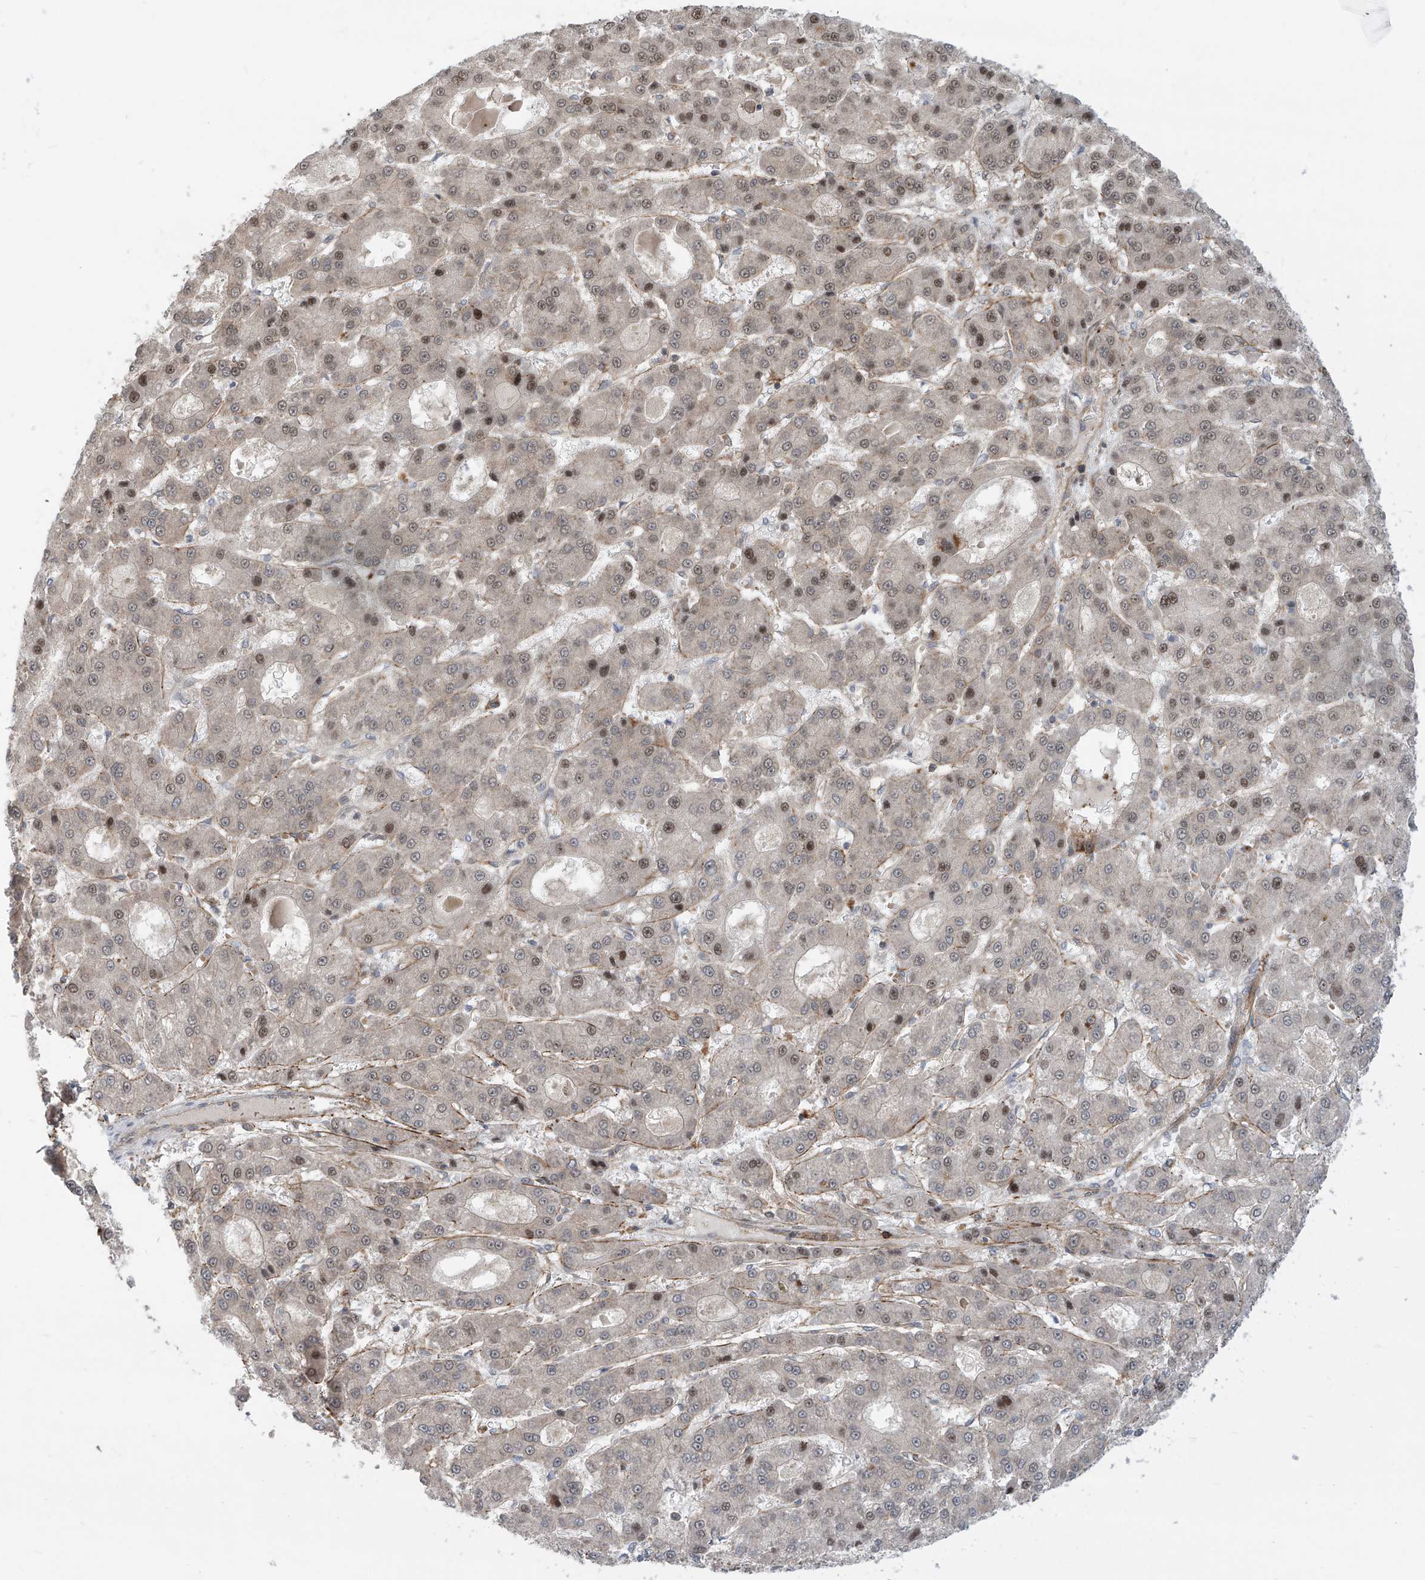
{"staining": {"intensity": "moderate", "quantity": "25%-75%", "location": "nuclear"}, "tissue": "liver cancer", "cell_type": "Tumor cells", "image_type": "cancer", "snomed": [{"axis": "morphology", "description": "Carcinoma, Hepatocellular, NOS"}, {"axis": "topography", "description": "Liver"}], "caption": "Immunohistochemistry image of neoplastic tissue: human liver hepatocellular carcinoma stained using immunohistochemistry demonstrates medium levels of moderate protein expression localized specifically in the nuclear of tumor cells, appearing as a nuclear brown color.", "gene": "LAGE3", "patient": {"sex": "male", "age": 70}}